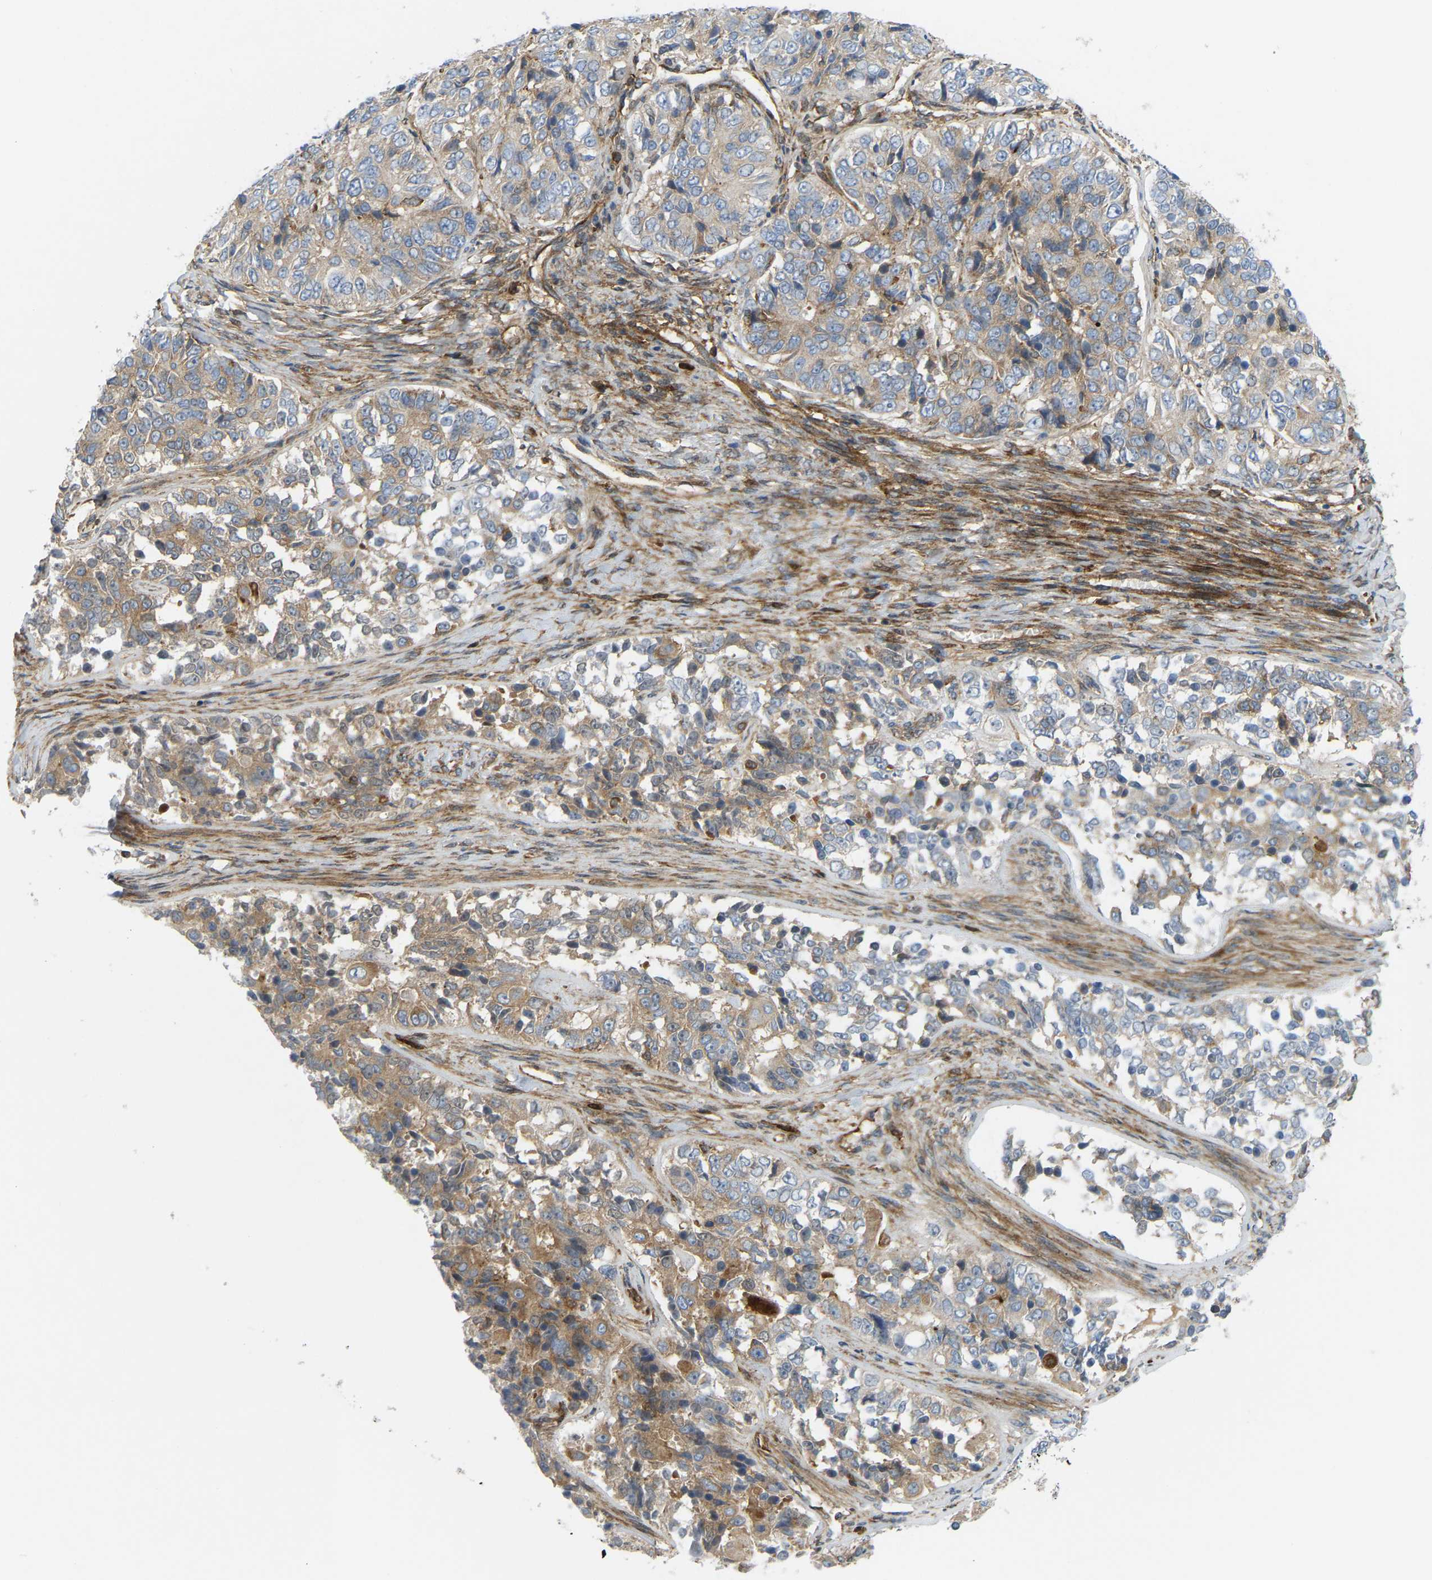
{"staining": {"intensity": "moderate", "quantity": "<25%", "location": "cytoplasmic/membranous"}, "tissue": "ovarian cancer", "cell_type": "Tumor cells", "image_type": "cancer", "snomed": [{"axis": "morphology", "description": "Carcinoma, endometroid"}, {"axis": "topography", "description": "Ovary"}], "caption": "Immunohistochemical staining of ovarian cancer (endometroid carcinoma) displays low levels of moderate cytoplasmic/membranous expression in about <25% of tumor cells. (Brightfield microscopy of DAB IHC at high magnification).", "gene": "PICALM", "patient": {"sex": "female", "age": 51}}